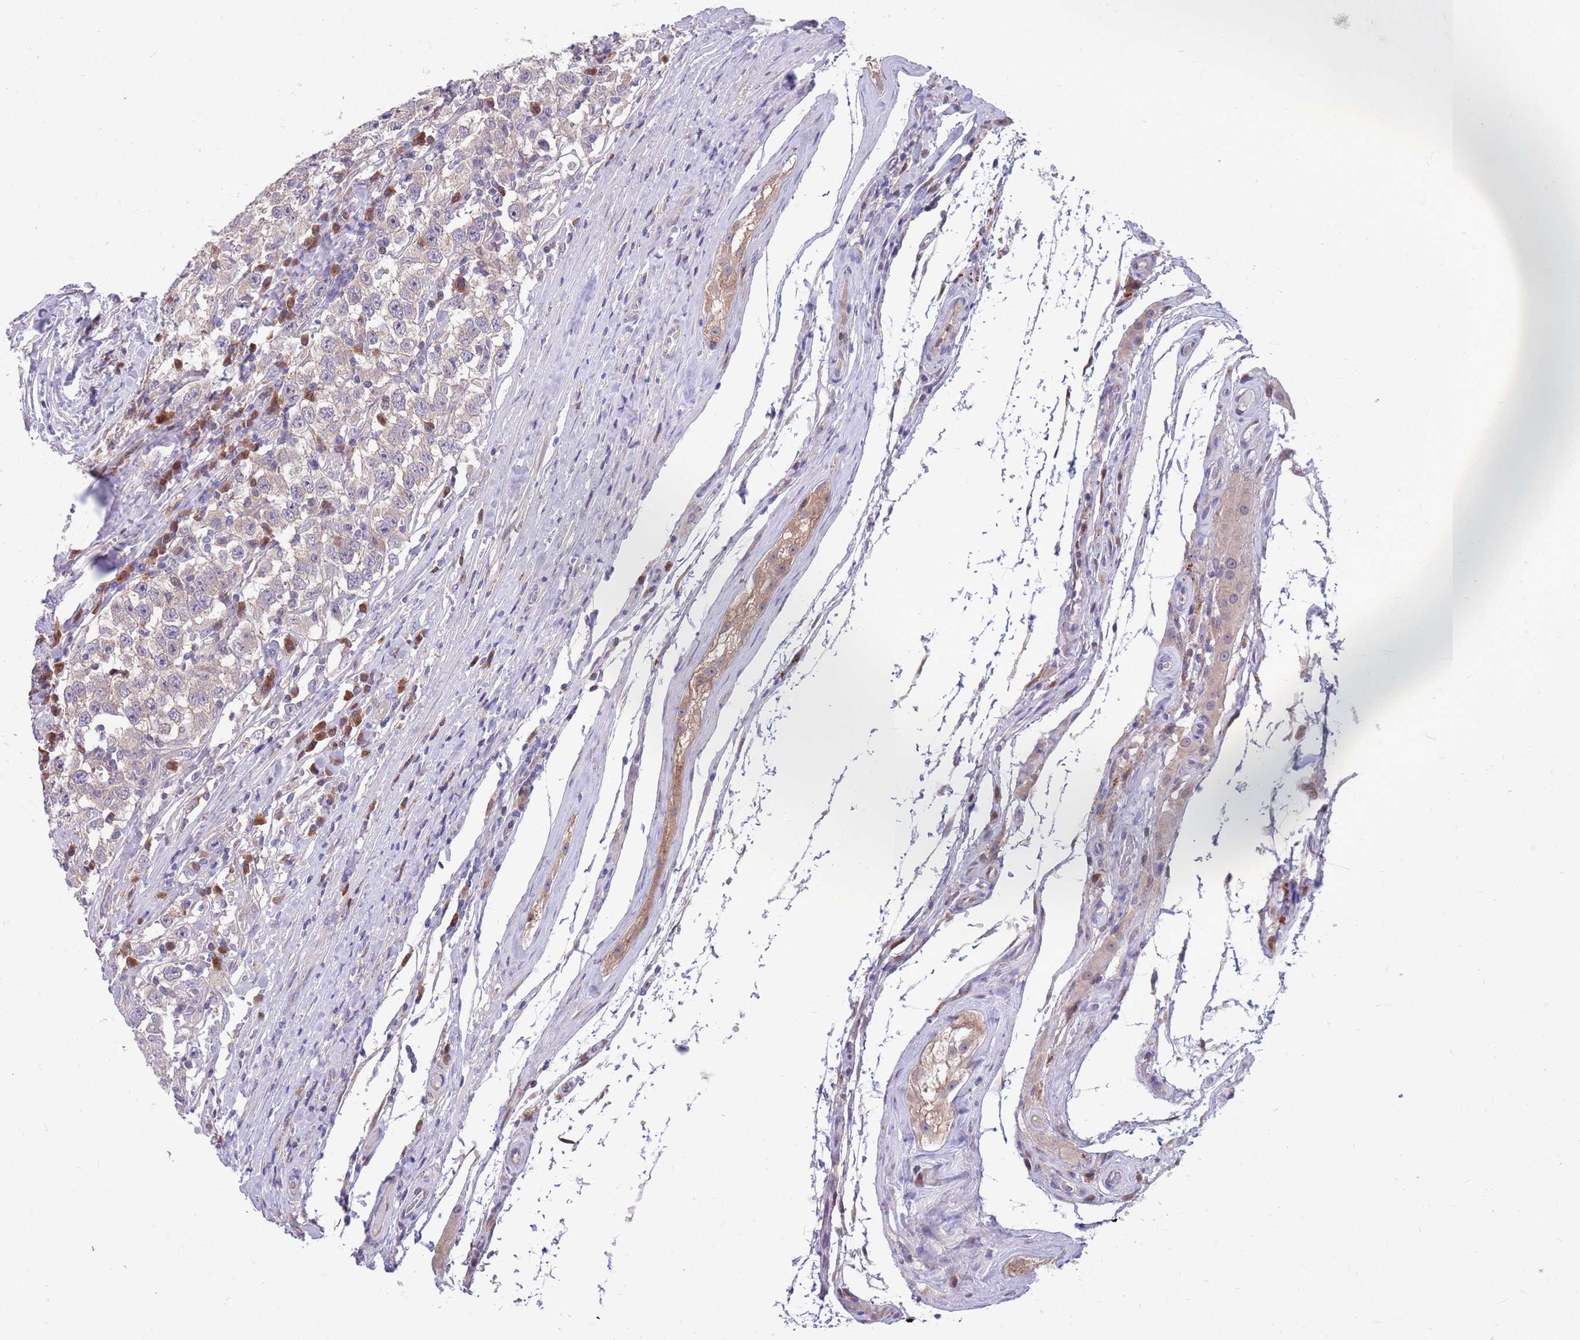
{"staining": {"intensity": "negative", "quantity": "none", "location": "none"}, "tissue": "testis cancer", "cell_type": "Tumor cells", "image_type": "cancer", "snomed": [{"axis": "morphology", "description": "Seminoma, NOS"}, {"axis": "topography", "description": "Testis"}], "caption": "An IHC photomicrograph of testis cancer (seminoma) is shown. There is no staining in tumor cells of testis cancer (seminoma). Nuclei are stained in blue.", "gene": "KLHL29", "patient": {"sex": "male", "age": 41}}